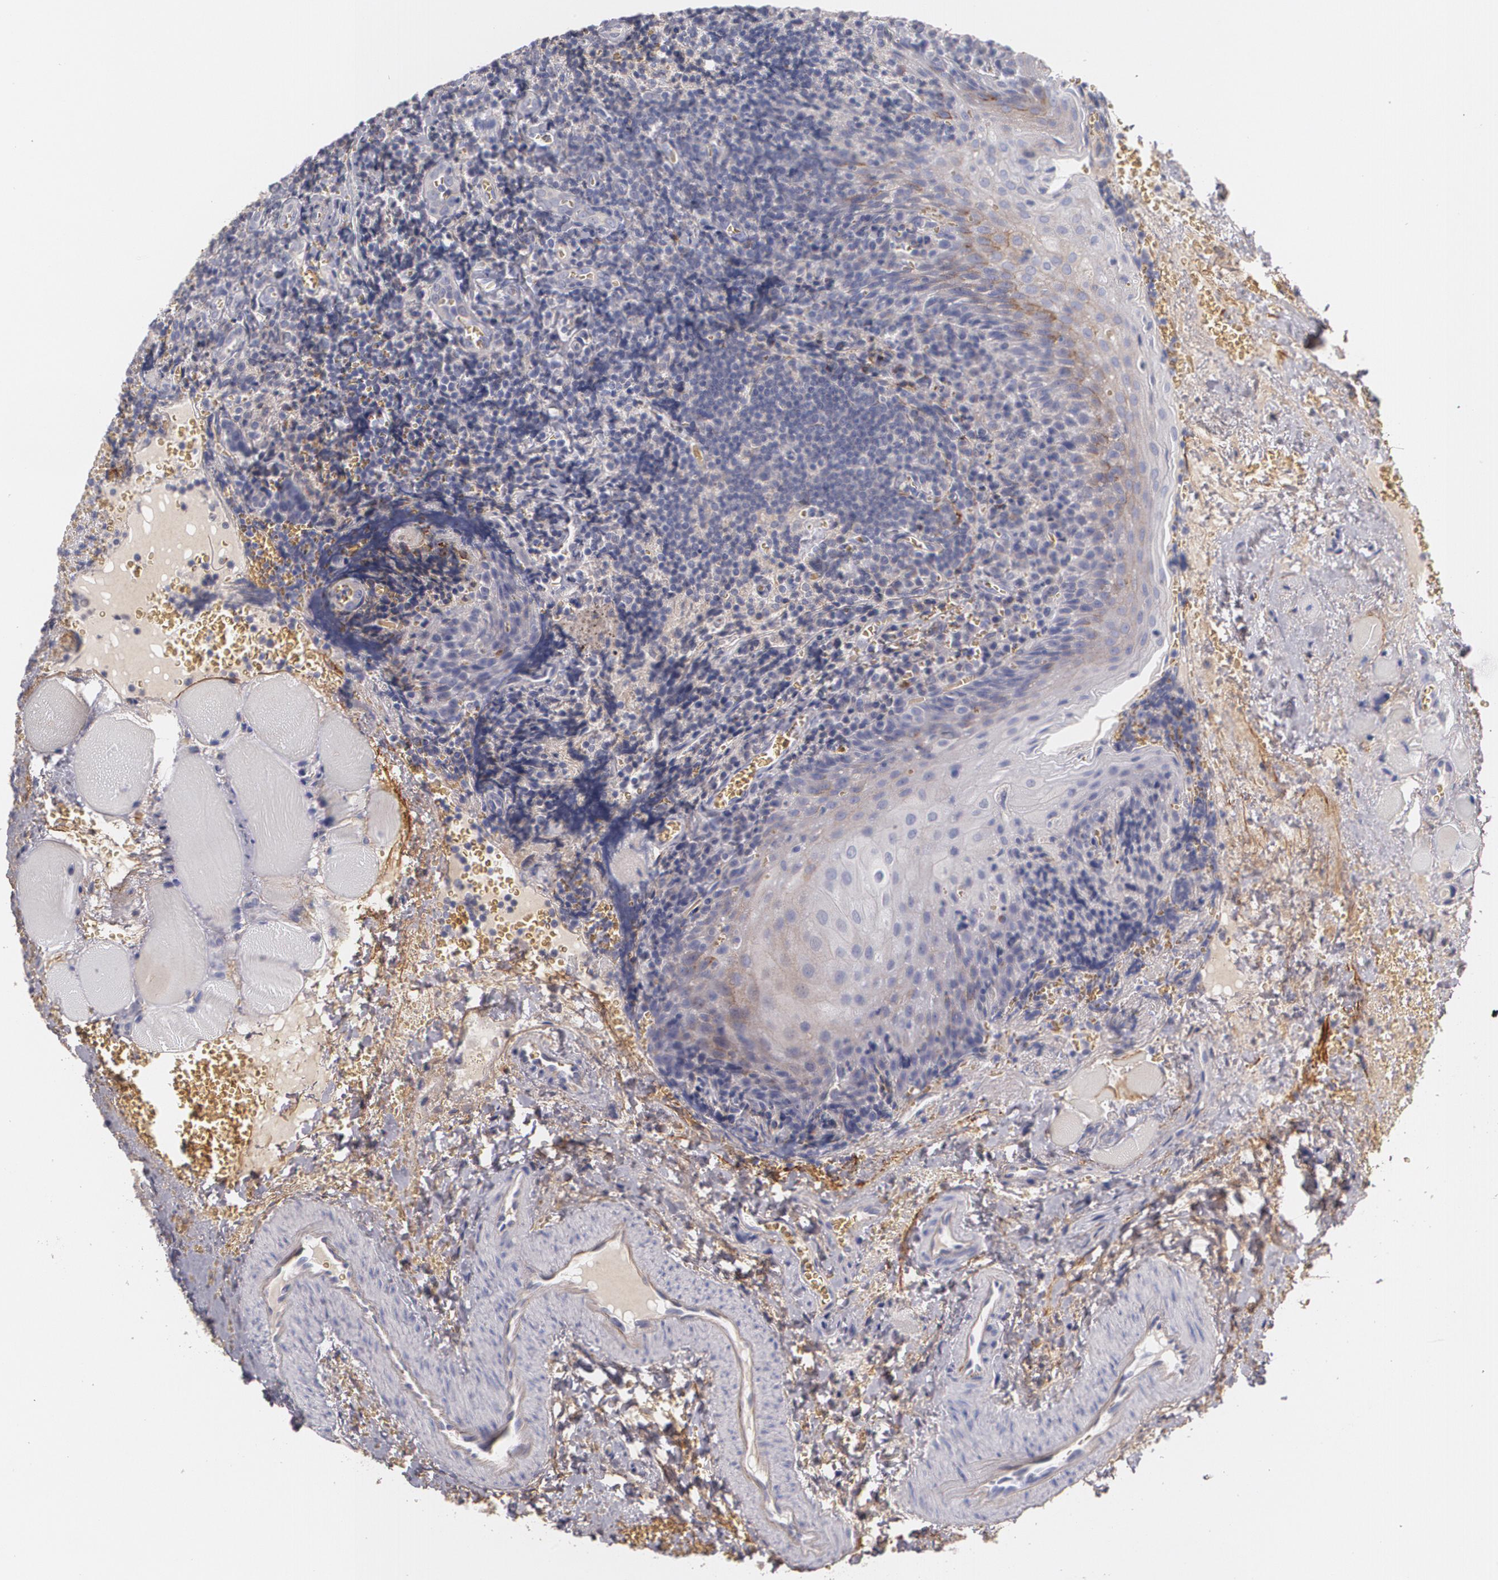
{"staining": {"intensity": "negative", "quantity": "none", "location": "none"}, "tissue": "tonsil", "cell_type": "Germinal center cells", "image_type": "normal", "snomed": [{"axis": "morphology", "description": "Normal tissue, NOS"}, {"axis": "topography", "description": "Tonsil"}], "caption": "High power microscopy micrograph of an immunohistochemistry micrograph of normal tonsil, revealing no significant positivity in germinal center cells.", "gene": "FBLN1", "patient": {"sex": "male", "age": 20}}